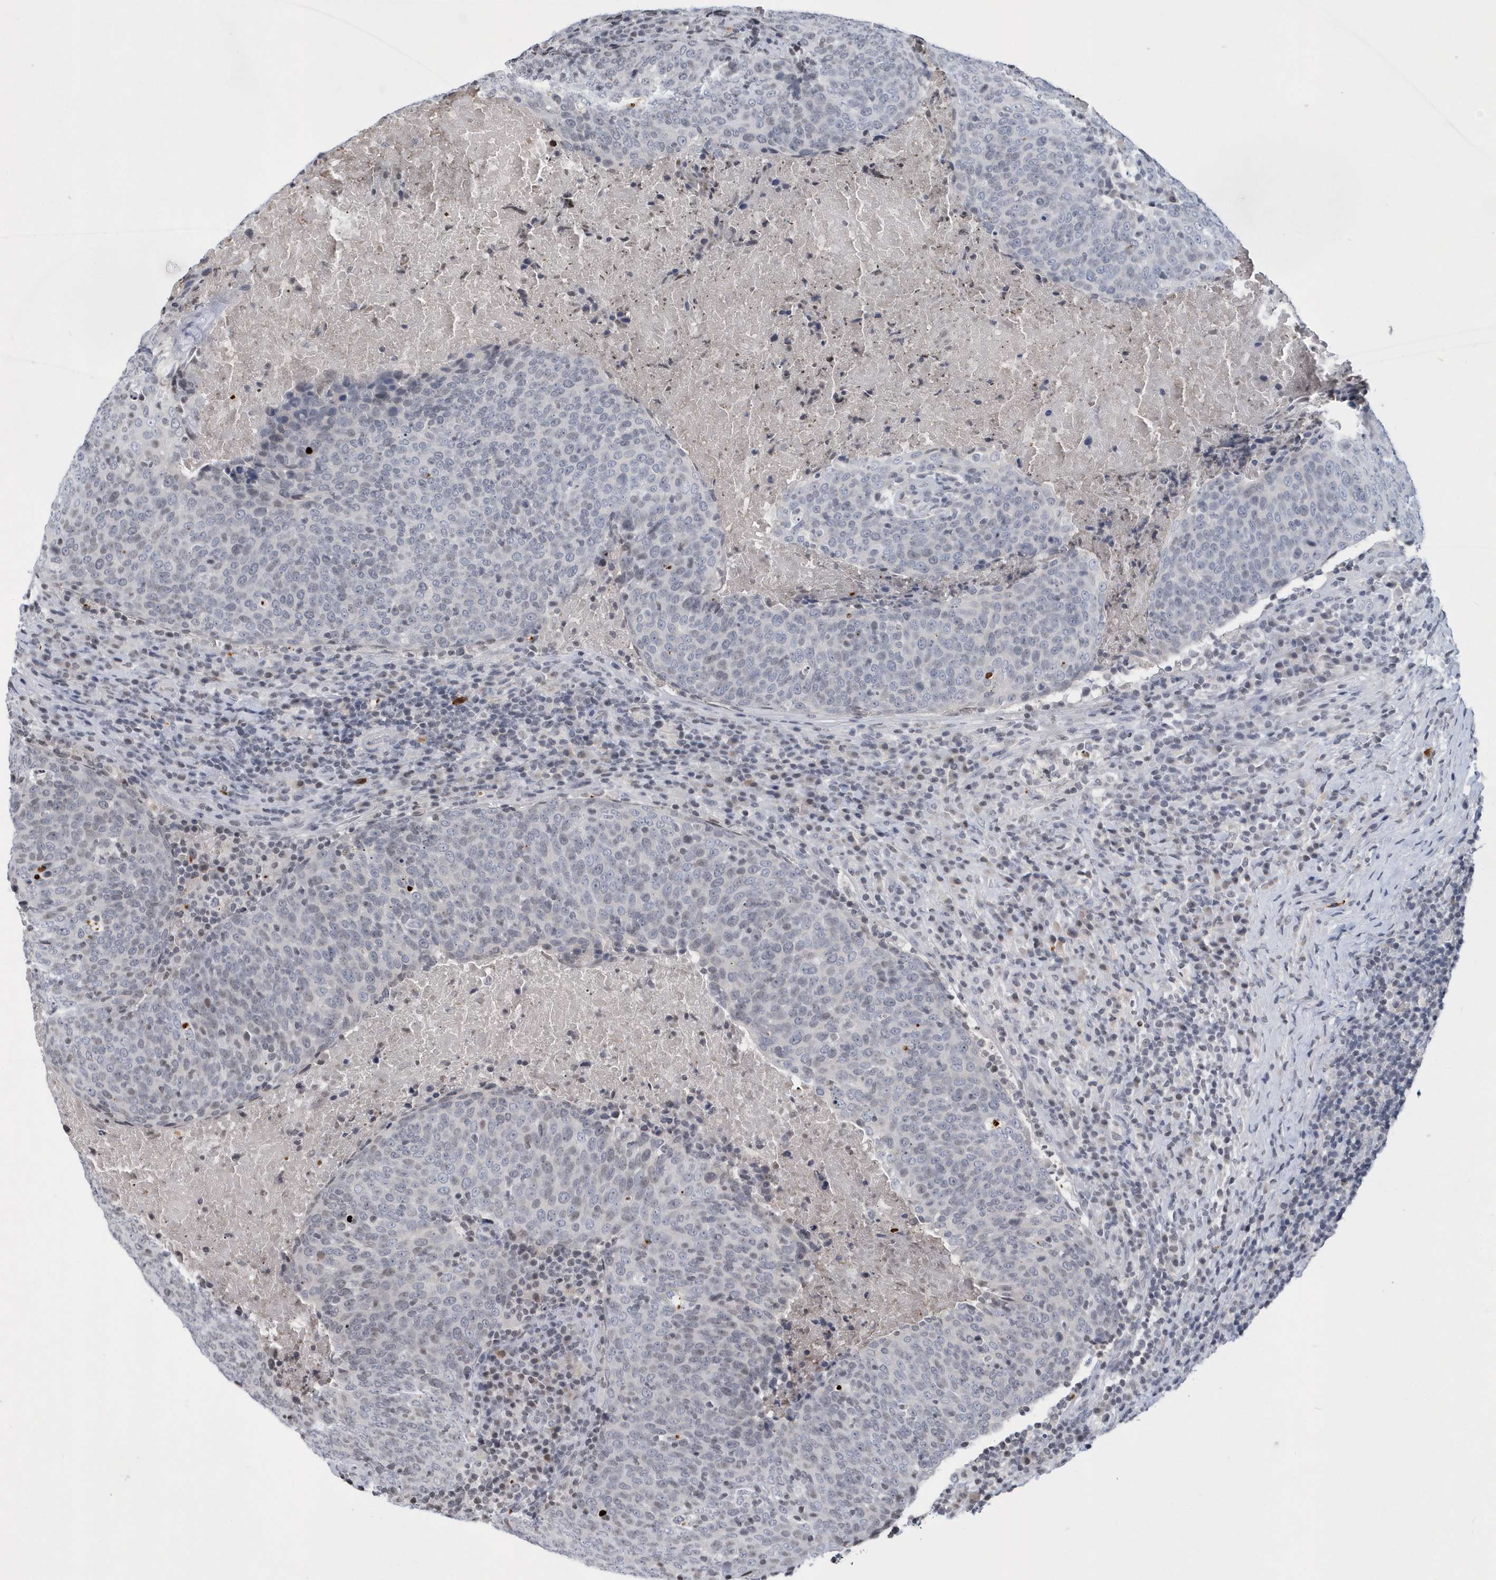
{"staining": {"intensity": "negative", "quantity": "none", "location": "none"}, "tissue": "head and neck cancer", "cell_type": "Tumor cells", "image_type": "cancer", "snomed": [{"axis": "morphology", "description": "Squamous cell carcinoma, NOS"}, {"axis": "morphology", "description": "Squamous cell carcinoma, metastatic, NOS"}, {"axis": "topography", "description": "Lymph node"}, {"axis": "topography", "description": "Head-Neck"}], "caption": "This is an immunohistochemistry micrograph of head and neck metastatic squamous cell carcinoma. There is no positivity in tumor cells.", "gene": "VWA5B2", "patient": {"sex": "male", "age": 62}}